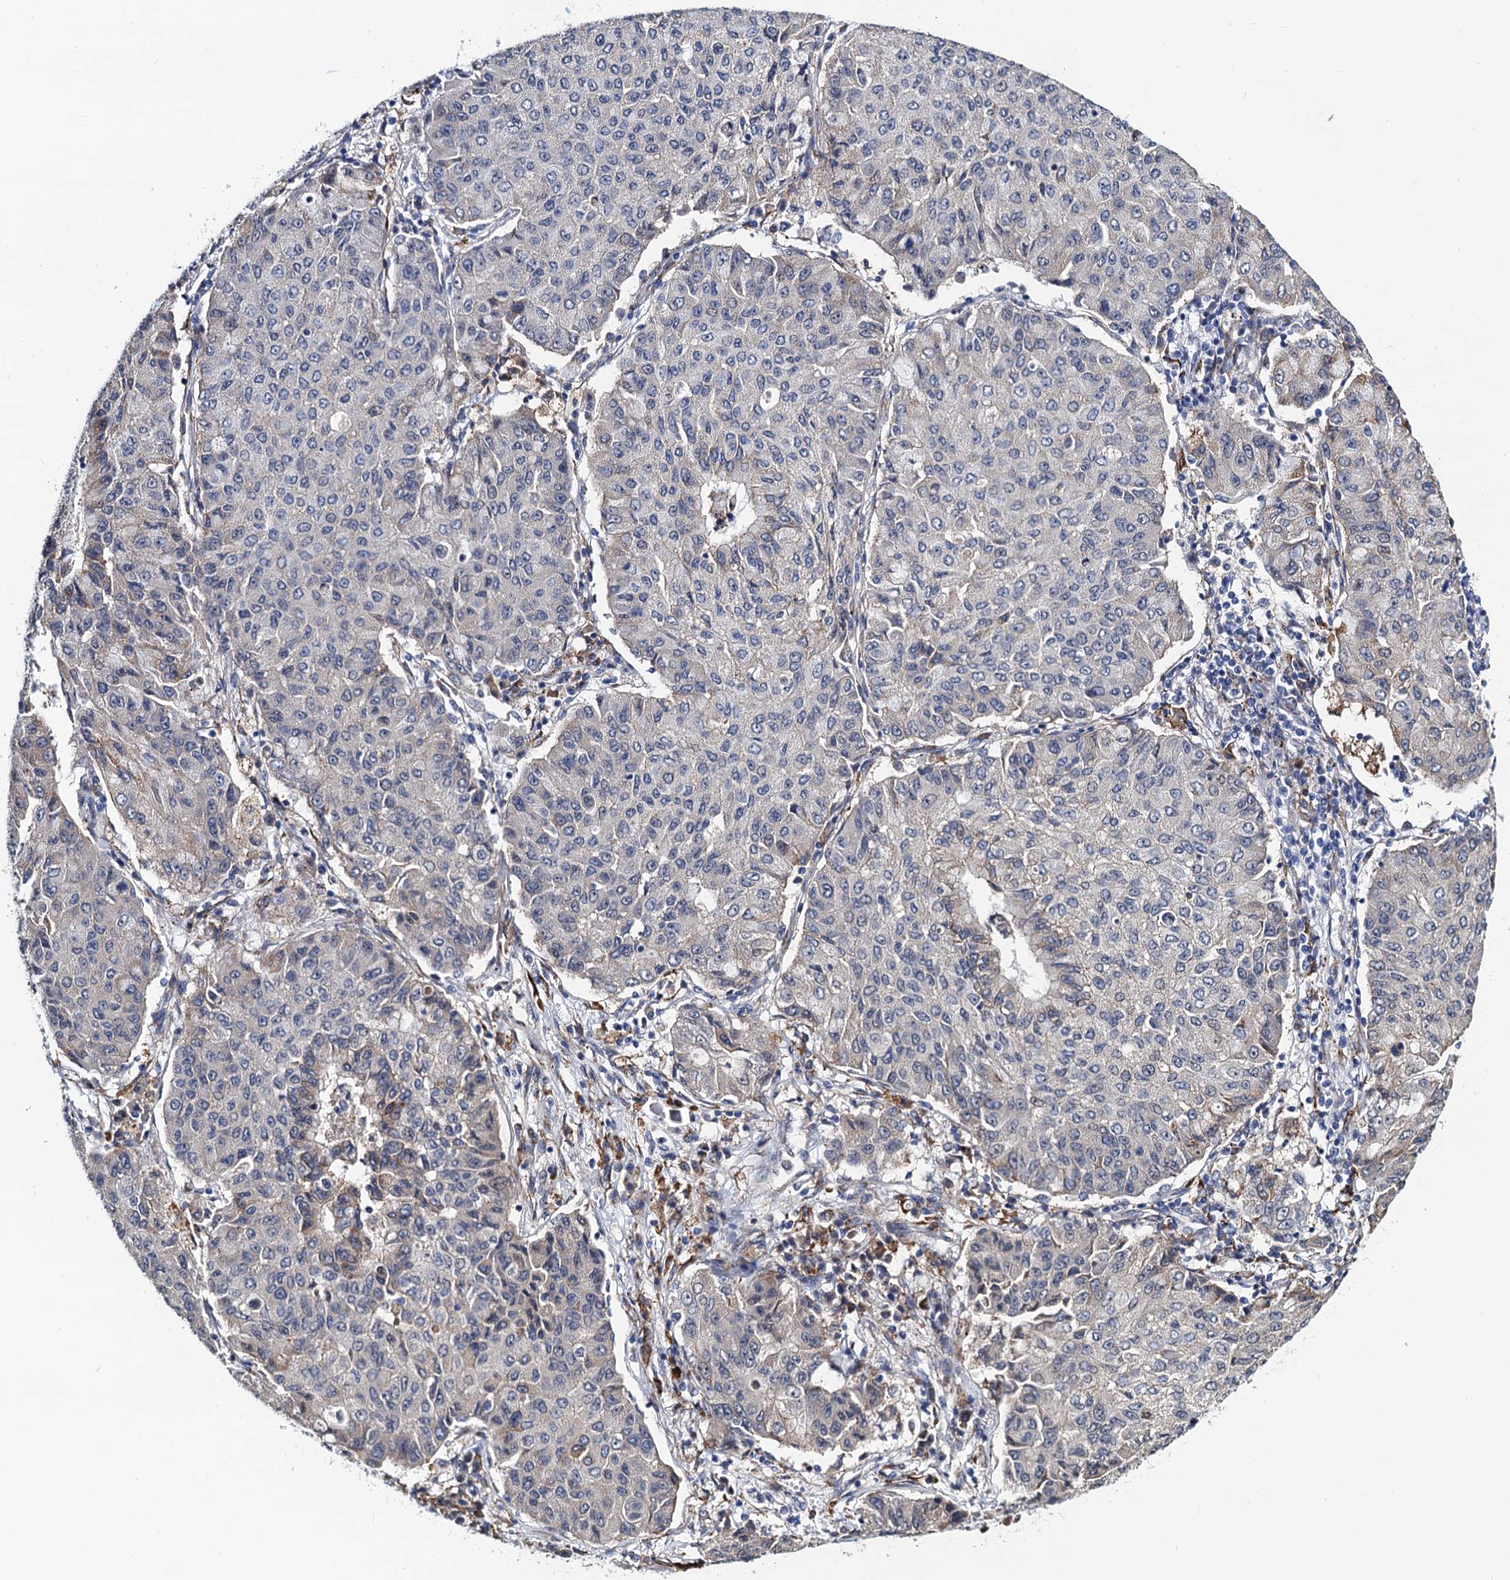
{"staining": {"intensity": "negative", "quantity": "none", "location": "none"}, "tissue": "lung cancer", "cell_type": "Tumor cells", "image_type": "cancer", "snomed": [{"axis": "morphology", "description": "Squamous cell carcinoma, NOS"}, {"axis": "topography", "description": "Lung"}], "caption": "Immunohistochemistry image of neoplastic tissue: lung cancer stained with DAB (3,3'-diaminobenzidine) displays no significant protein expression in tumor cells.", "gene": "SLC7A10", "patient": {"sex": "male", "age": 74}}